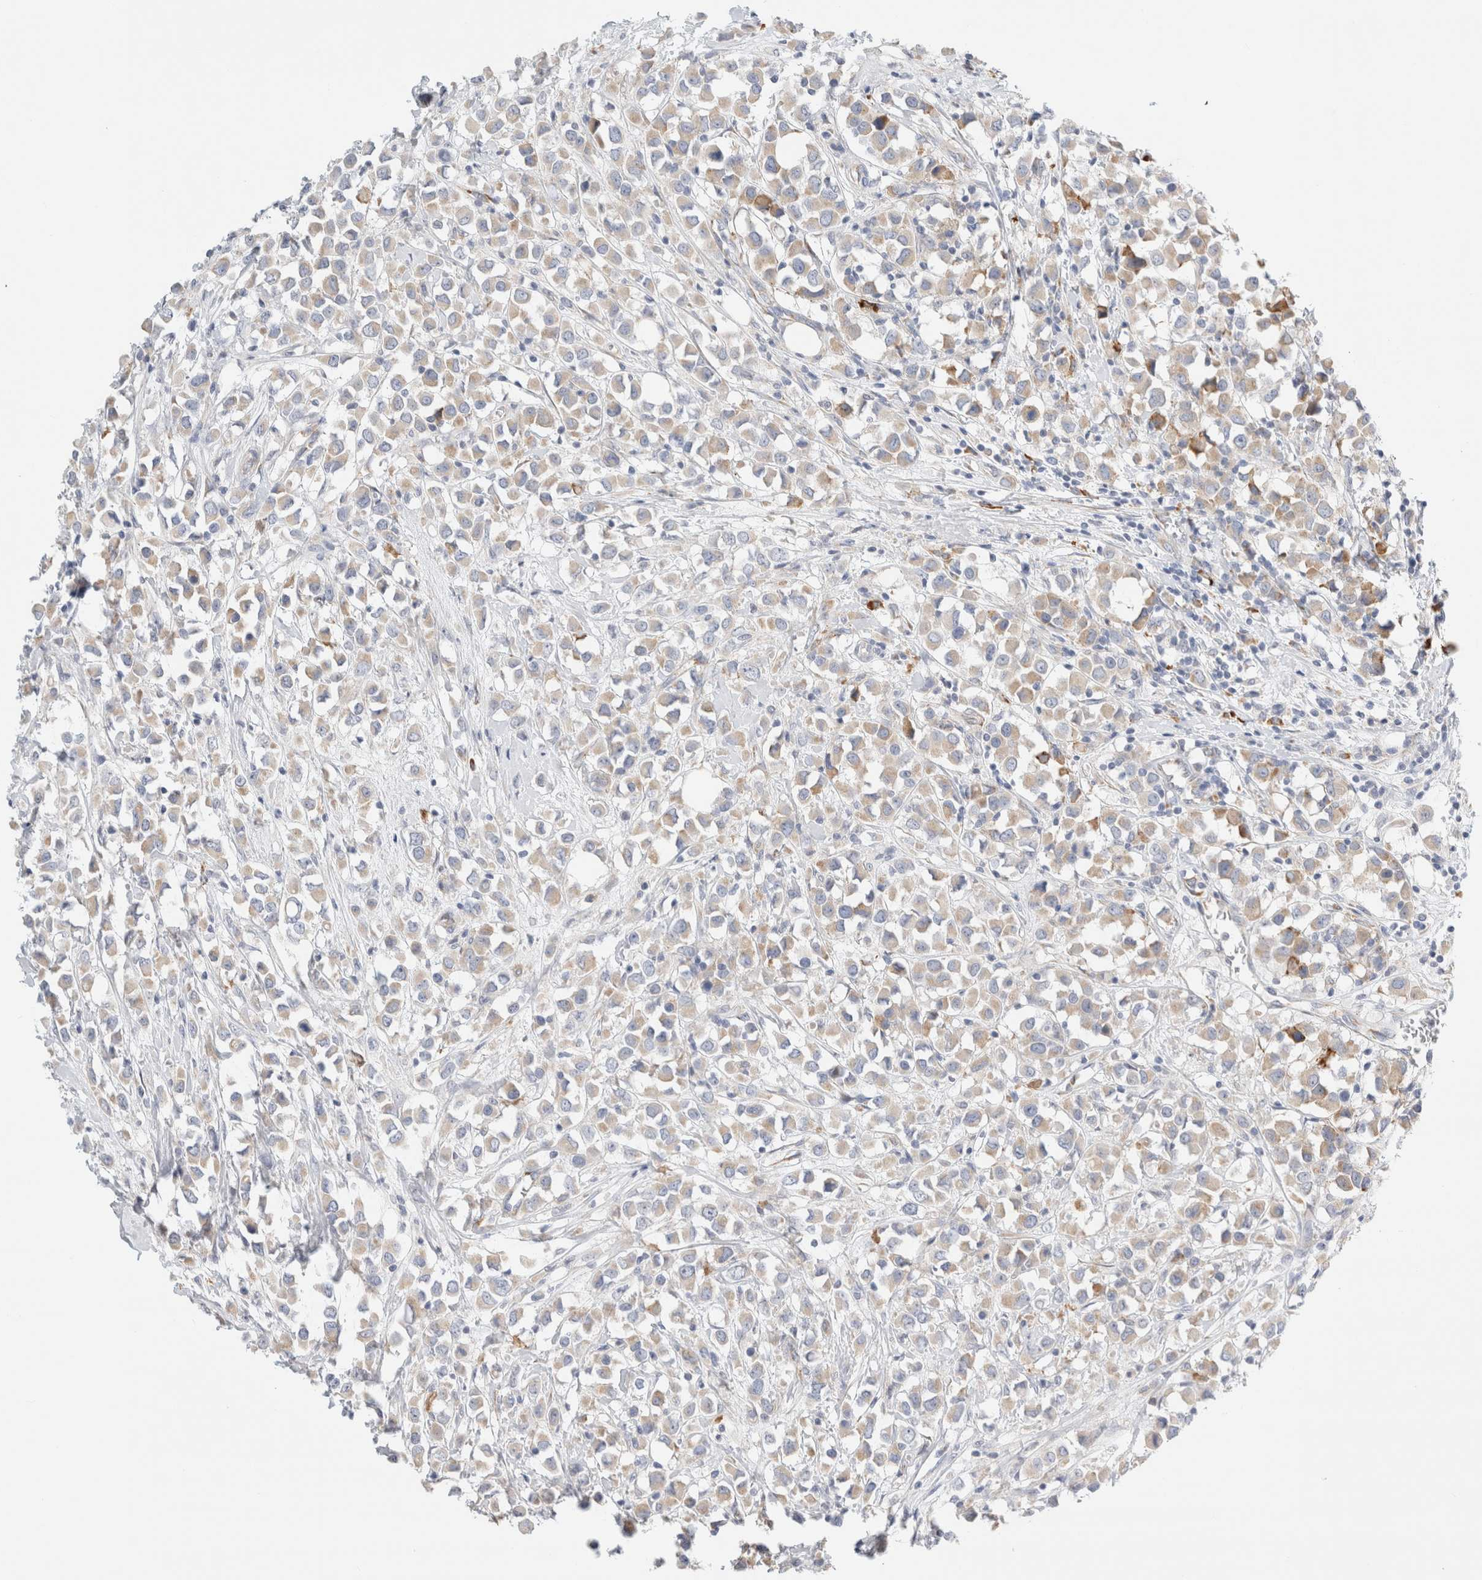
{"staining": {"intensity": "weak", "quantity": "25%-75%", "location": "cytoplasmic/membranous"}, "tissue": "breast cancer", "cell_type": "Tumor cells", "image_type": "cancer", "snomed": [{"axis": "morphology", "description": "Duct carcinoma"}, {"axis": "topography", "description": "Breast"}], "caption": "Protein positivity by IHC exhibits weak cytoplasmic/membranous expression in about 25%-75% of tumor cells in breast cancer (invasive ductal carcinoma).", "gene": "CSK", "patient": {"sex": "female", "age": 61}}